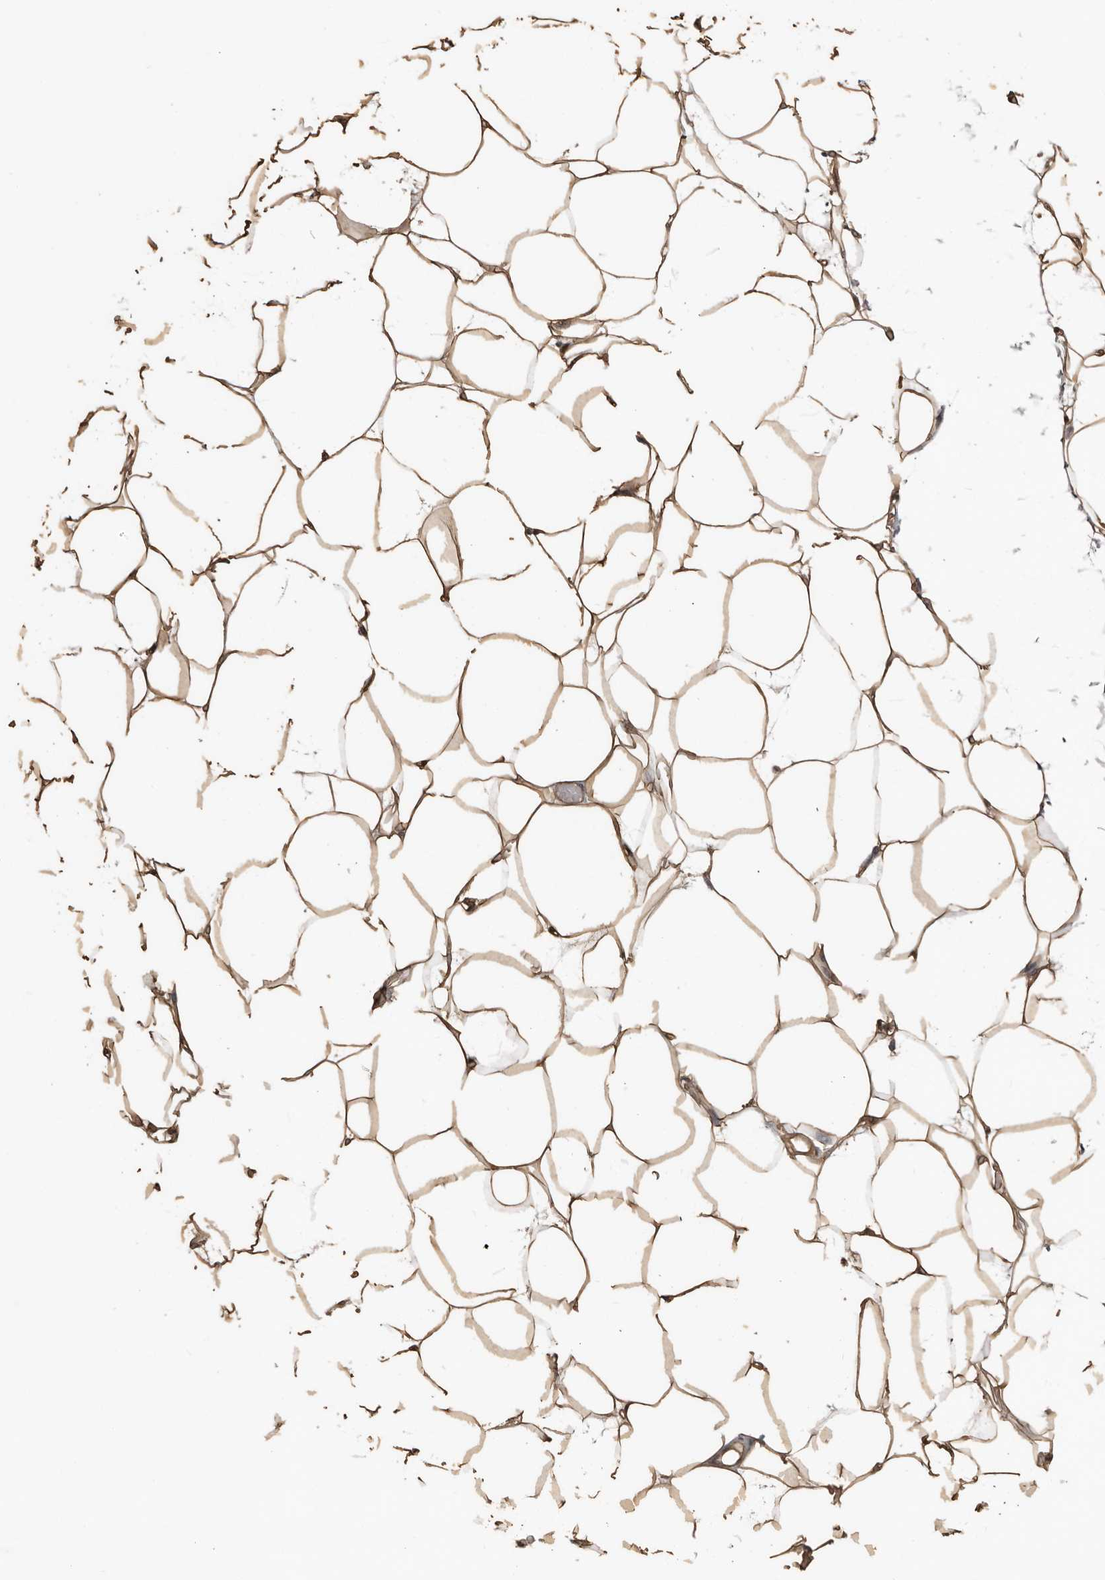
{"staining": {"intensity": "strong", "quantity": ">75%", "location": "cytoplasmic/membranous"}, "tissue": "adipose tissue", "cell_type": "Adipocytes", "image_type": "normal", "snomed": [{"axis": "morphology", "description": "Normal tissue, NOS"}, {"axis": "topography", "description": "Breast"}], "caption": "Human adipose tissue stained with a brown dye displays strong cytoplasmic/membranous positive staining in approximately >75% of adipocytes.", "gene": "FABP7", "patient": {"sex": "female", "age": 23}}